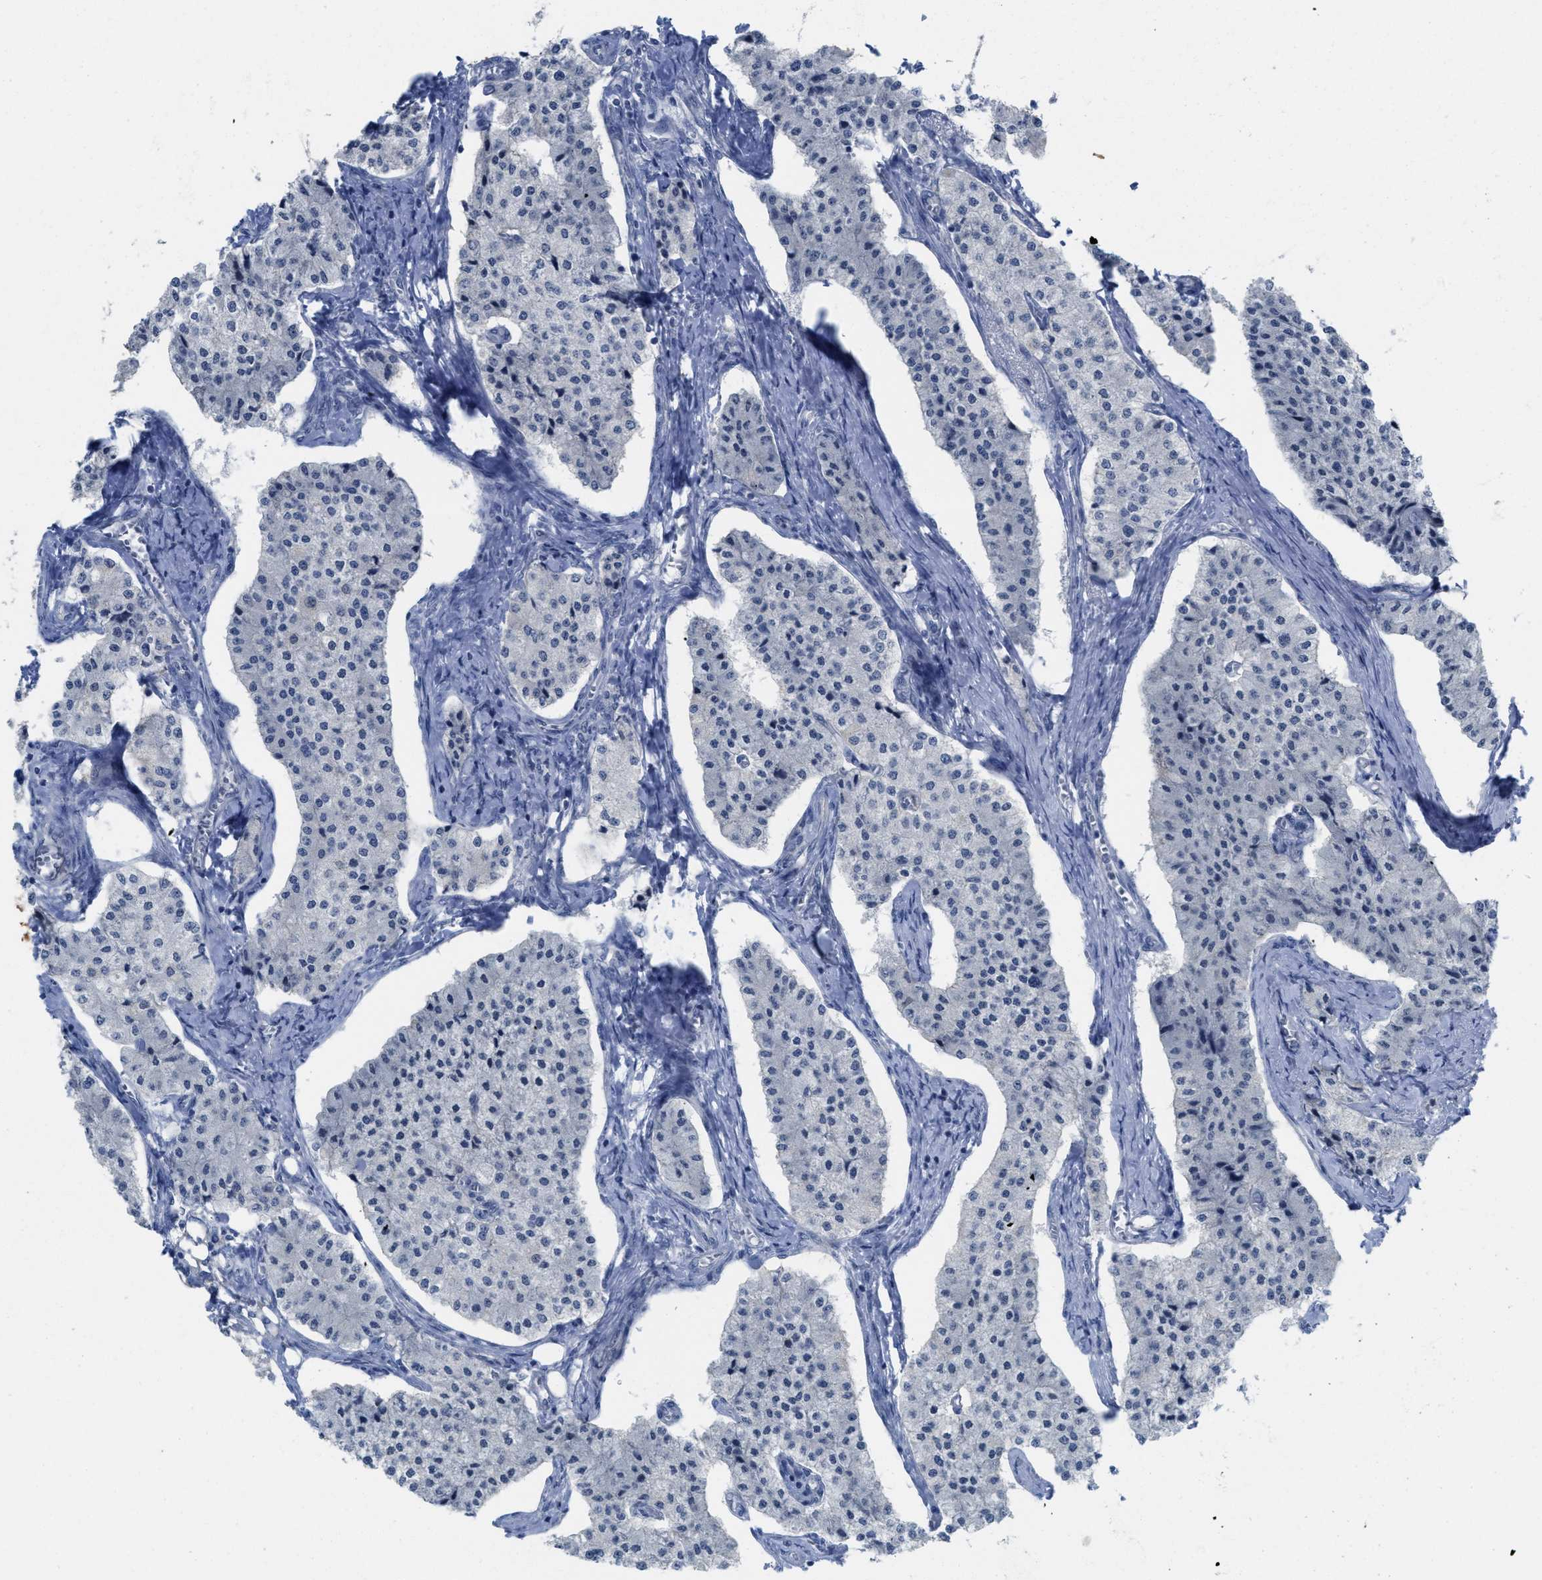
{"staining": {"intensity": "negative", "quantity": "none", "location": "none"}, "tissue": "carcinoid", "cell_type": "Tumor cells", "image_type": "cancer", "snomed": [{"axis": "morphology", "description": "Carcinoid, malignant, NOS"}, {"axis": "topography", "description": "Colon"}], "caption": "An image of malignant carcinoid stained for a protein reveals no brown staining in tumor cells. (DAB immunohistochemistry with hematoxylin counter stain).", "gene": "CNNM4", "patient": {"sex": "female", "age": 52}}